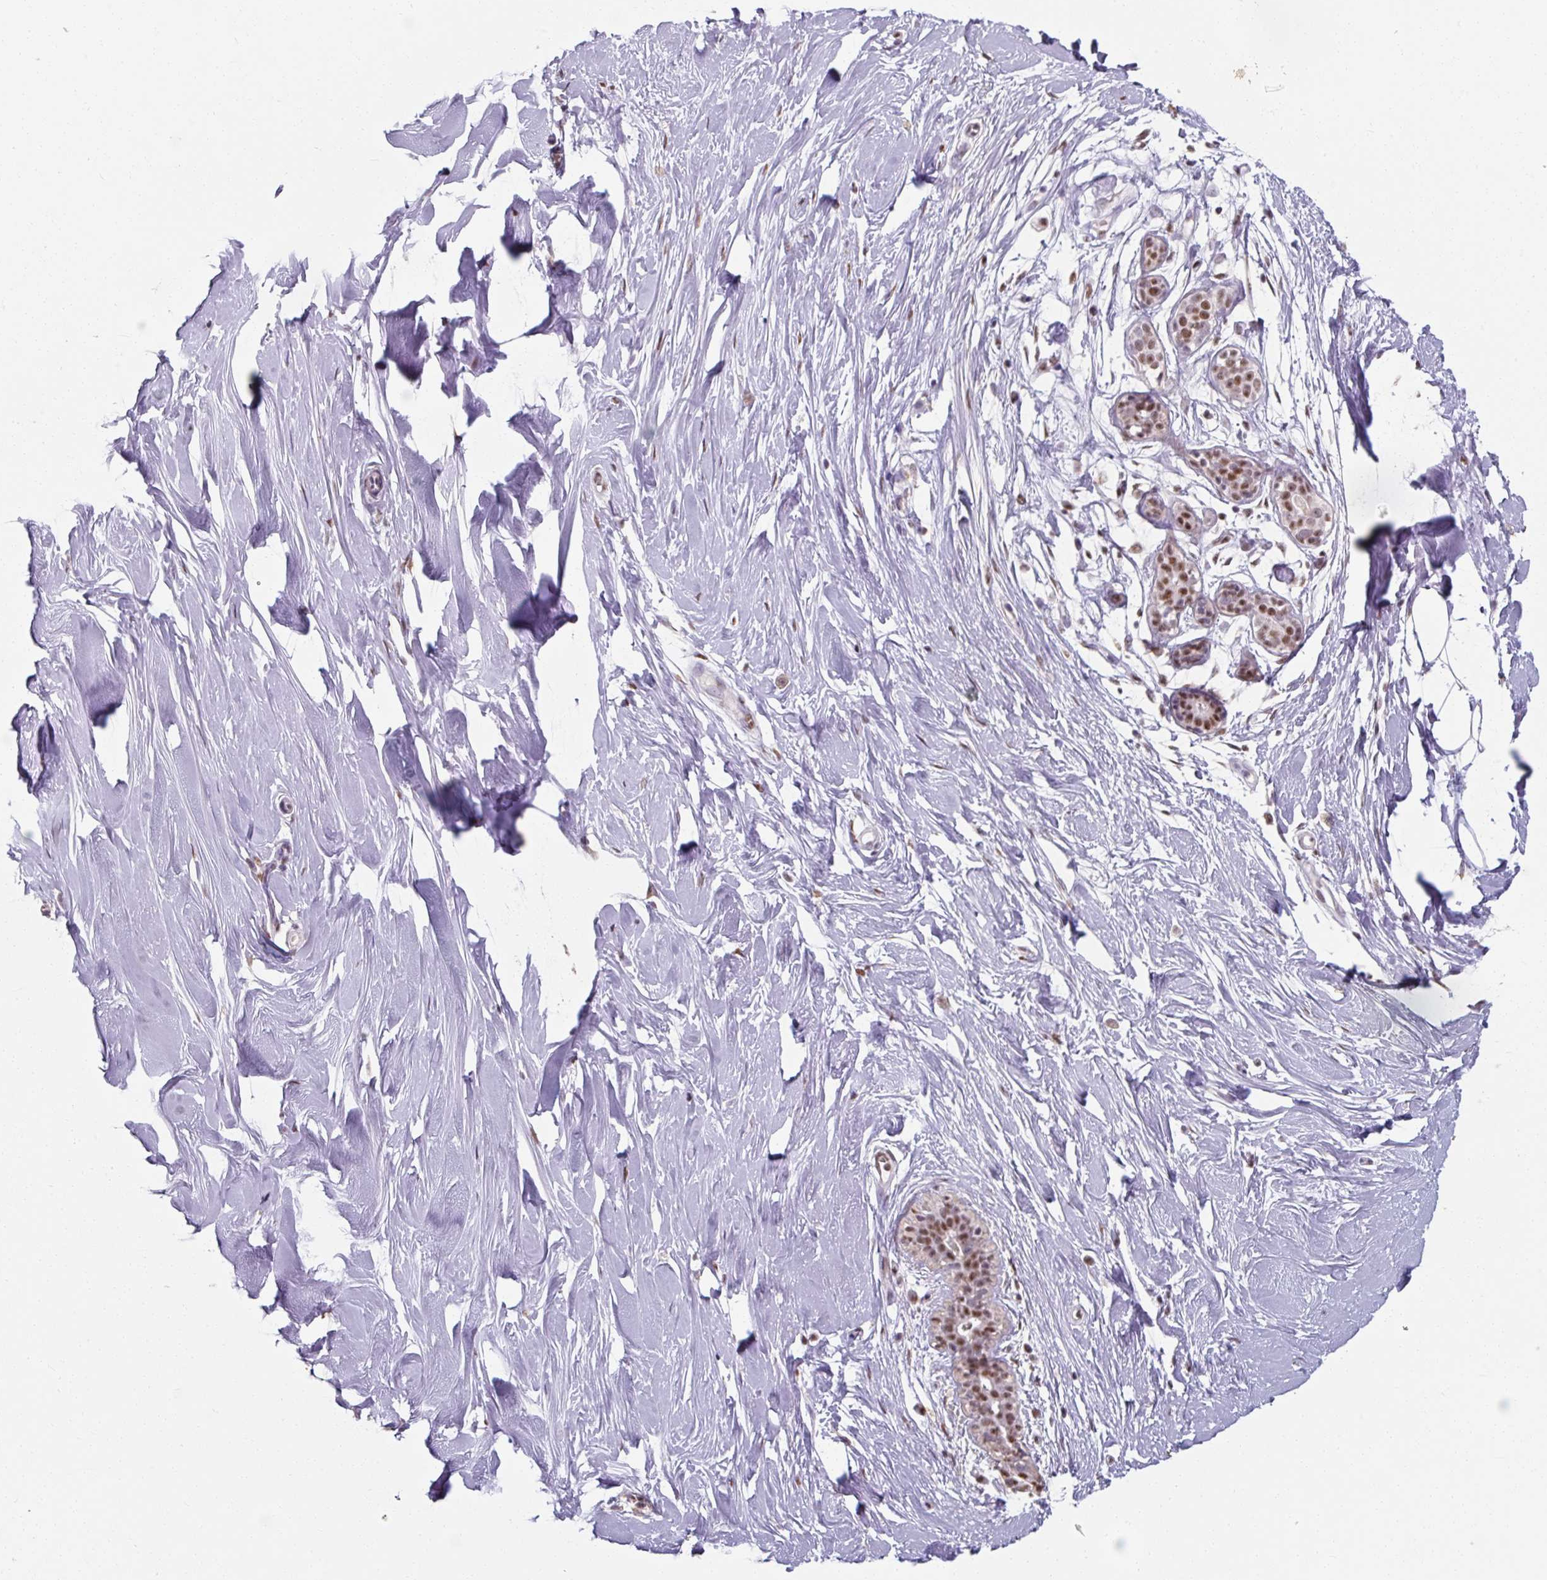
{"staining": {"intensity": "negative", "quantity": "none", "location": "none"}, "tissue": "breast", "cell_type": "Adipocytes", "image_type": "normal", "snomed": [{"axis": "morphology", "description": "Normal tissue, NOS"}, {"axis": "topography", "description": "Breast"}], "caption": "Immunohistochemical staining of unremarkable human breast demonstrates no significant positivity in adipocytes.", "gene": "ENSG00000291316", "patient": {"sex": "female", "age": 27}}